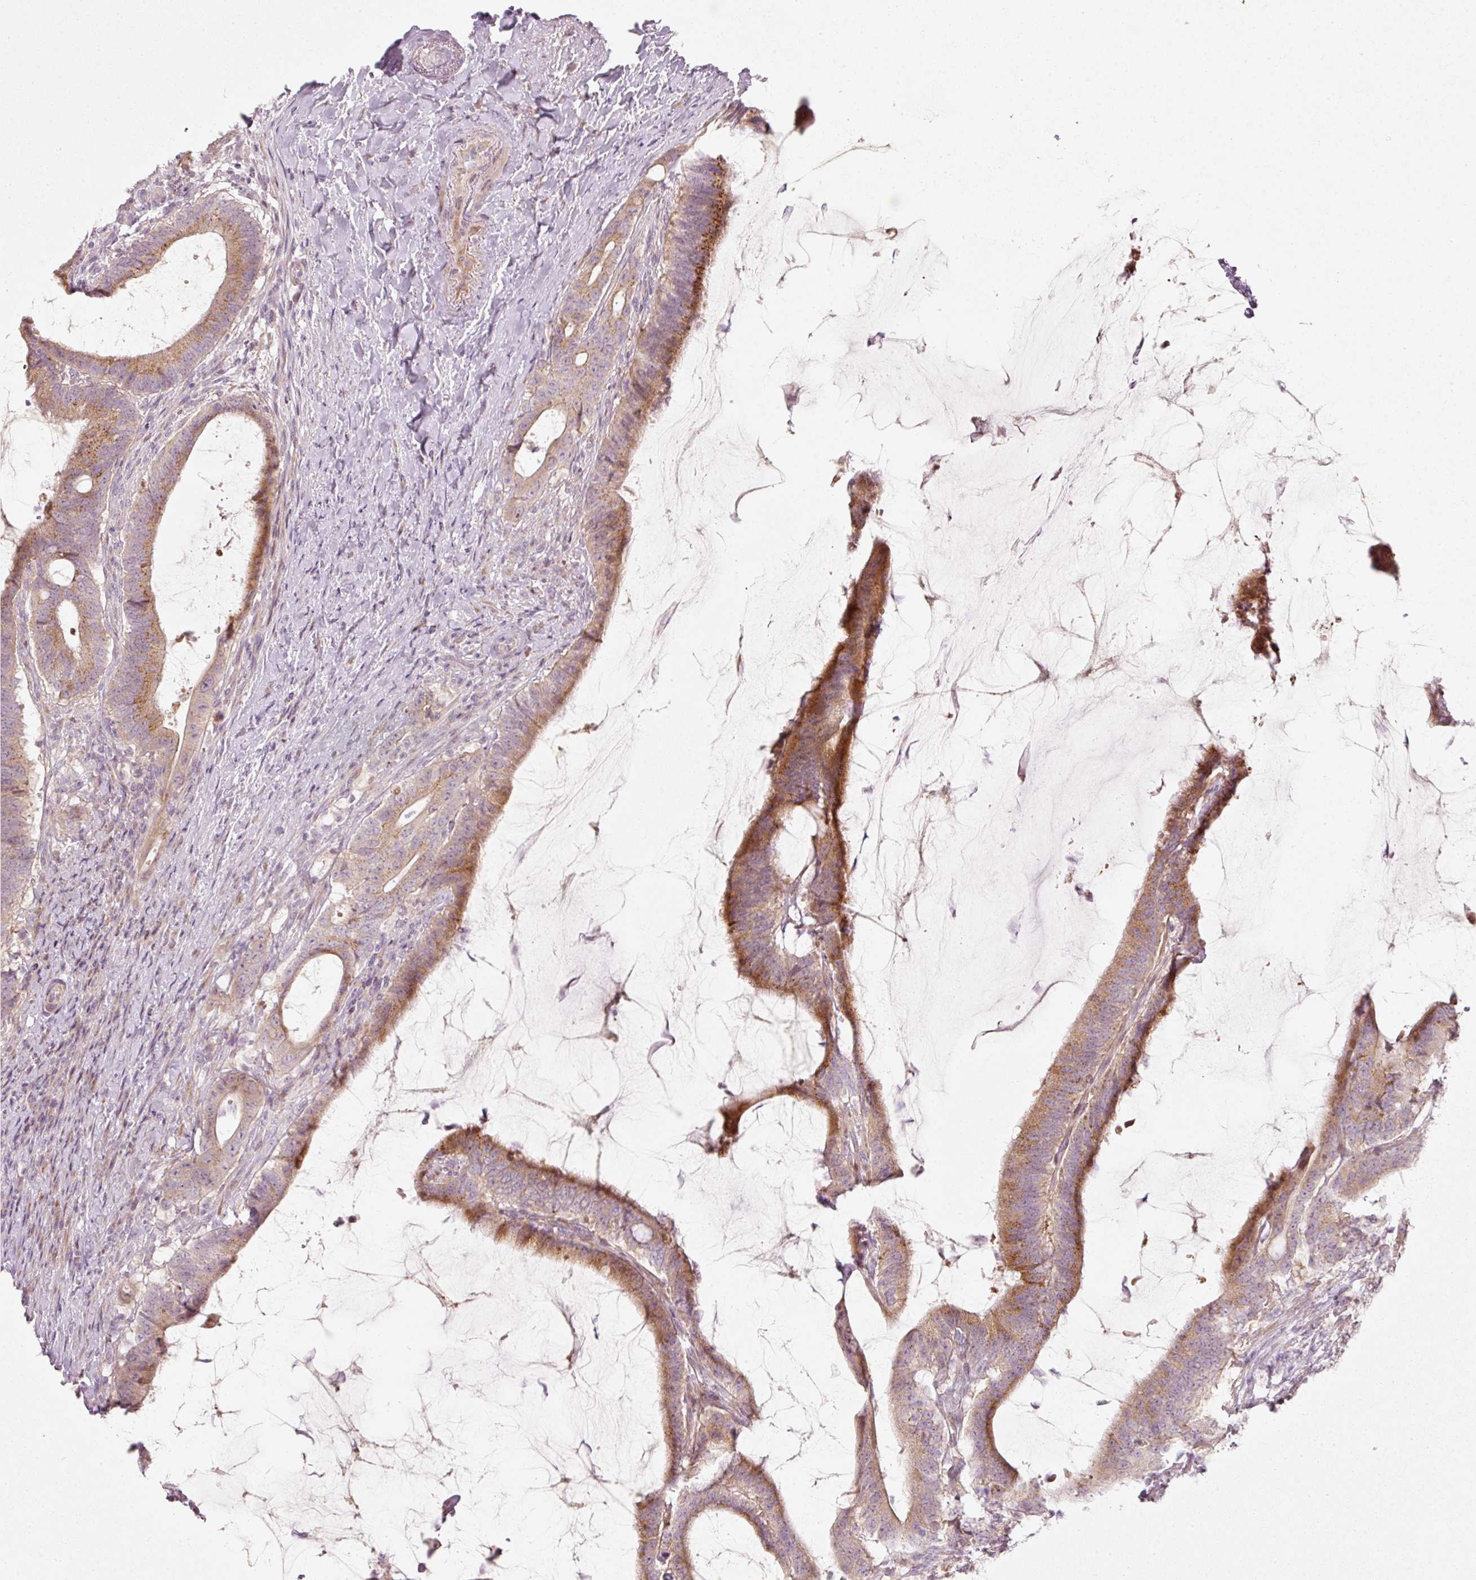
{"staining": {"intensity": "moderate", "quantity": ">75%", "location": "cytoplasmic/membranous"}, "tissue": "colorectal cancer", "cell_type": "Tumor cells", "image_type": "cancer", "snomed": [{"axis": "morphology", "description": "Adenocarcinoma, NOS"}, {"axis": "topography", "description": "Colon"}], "caption": "Immunohistochemistry photomicrograph of neoplastic tissue: human colorectal cancer (adenocarcinoma) stained using immunohistochemistry (IHC) exhibits medium levels of moderate protein expression localized specifically in the cytoplasmic/membranous of tumor cells, appearing as a cytoplasmic/membranous brown color.", "gene": "SLC20A1", "patient": {"sex": "female", "age": 43}}